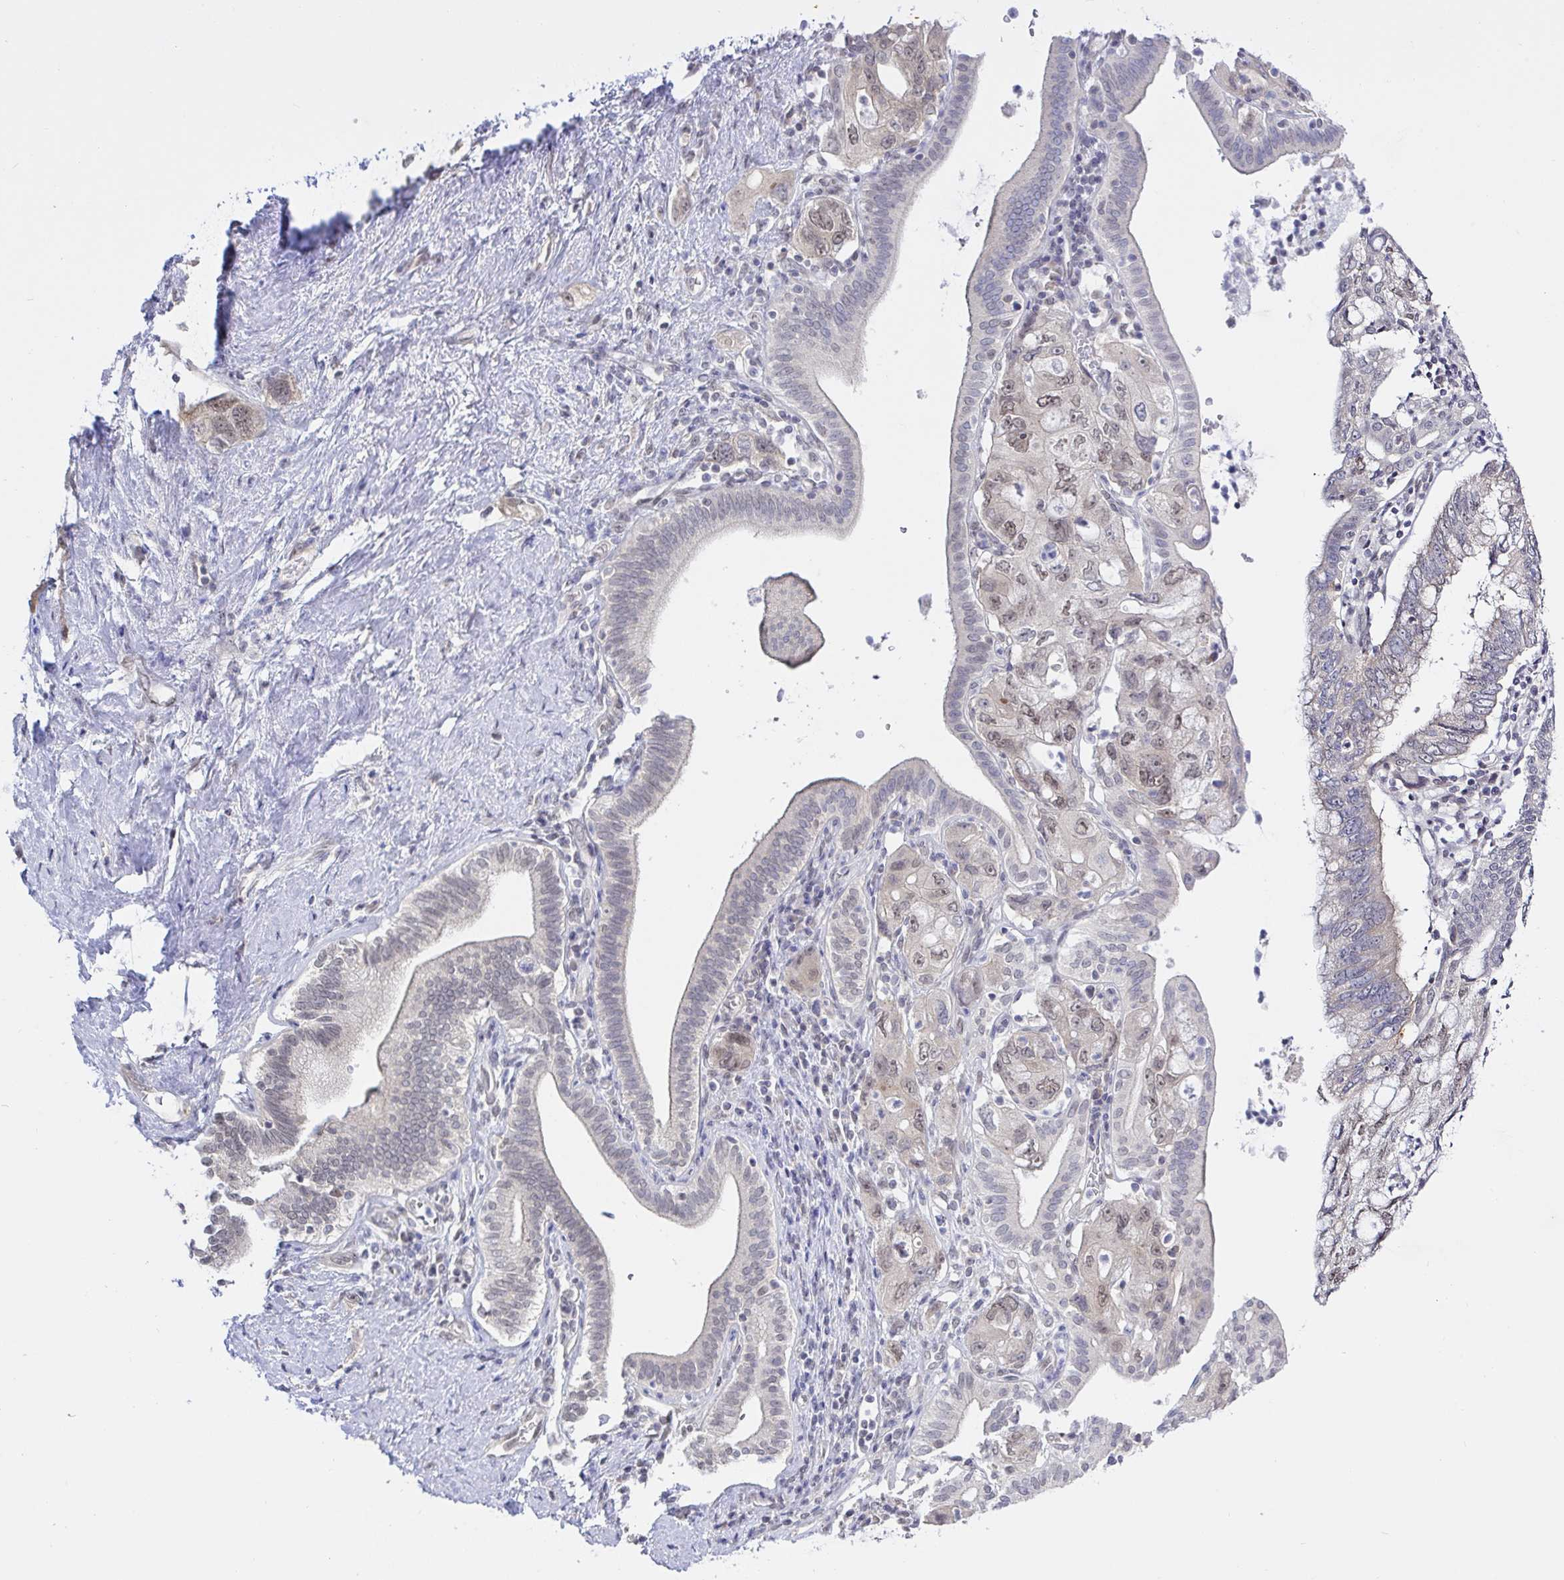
{"staining": {"intensity": "moderate", "quantity": "<25%", "location": "nuclear"}, "tissue": "pancreatic cancer", "cell_type": "Tumor cells", "image_type": "cancer", "snomed": [{"axis": "morphology", "description": "Adenocarcinoma, NOS"}, {"axis": "topography", "description": "Pancreas"}], "caption": "Adenocarcinoma (pancreatic) was stained to show a protein in brown. There is low levels of moderate nuclear expression in approximately <25% of tumor cells.", "gene": "HYPK", "patient": {"sex": "female", "age": 73}}